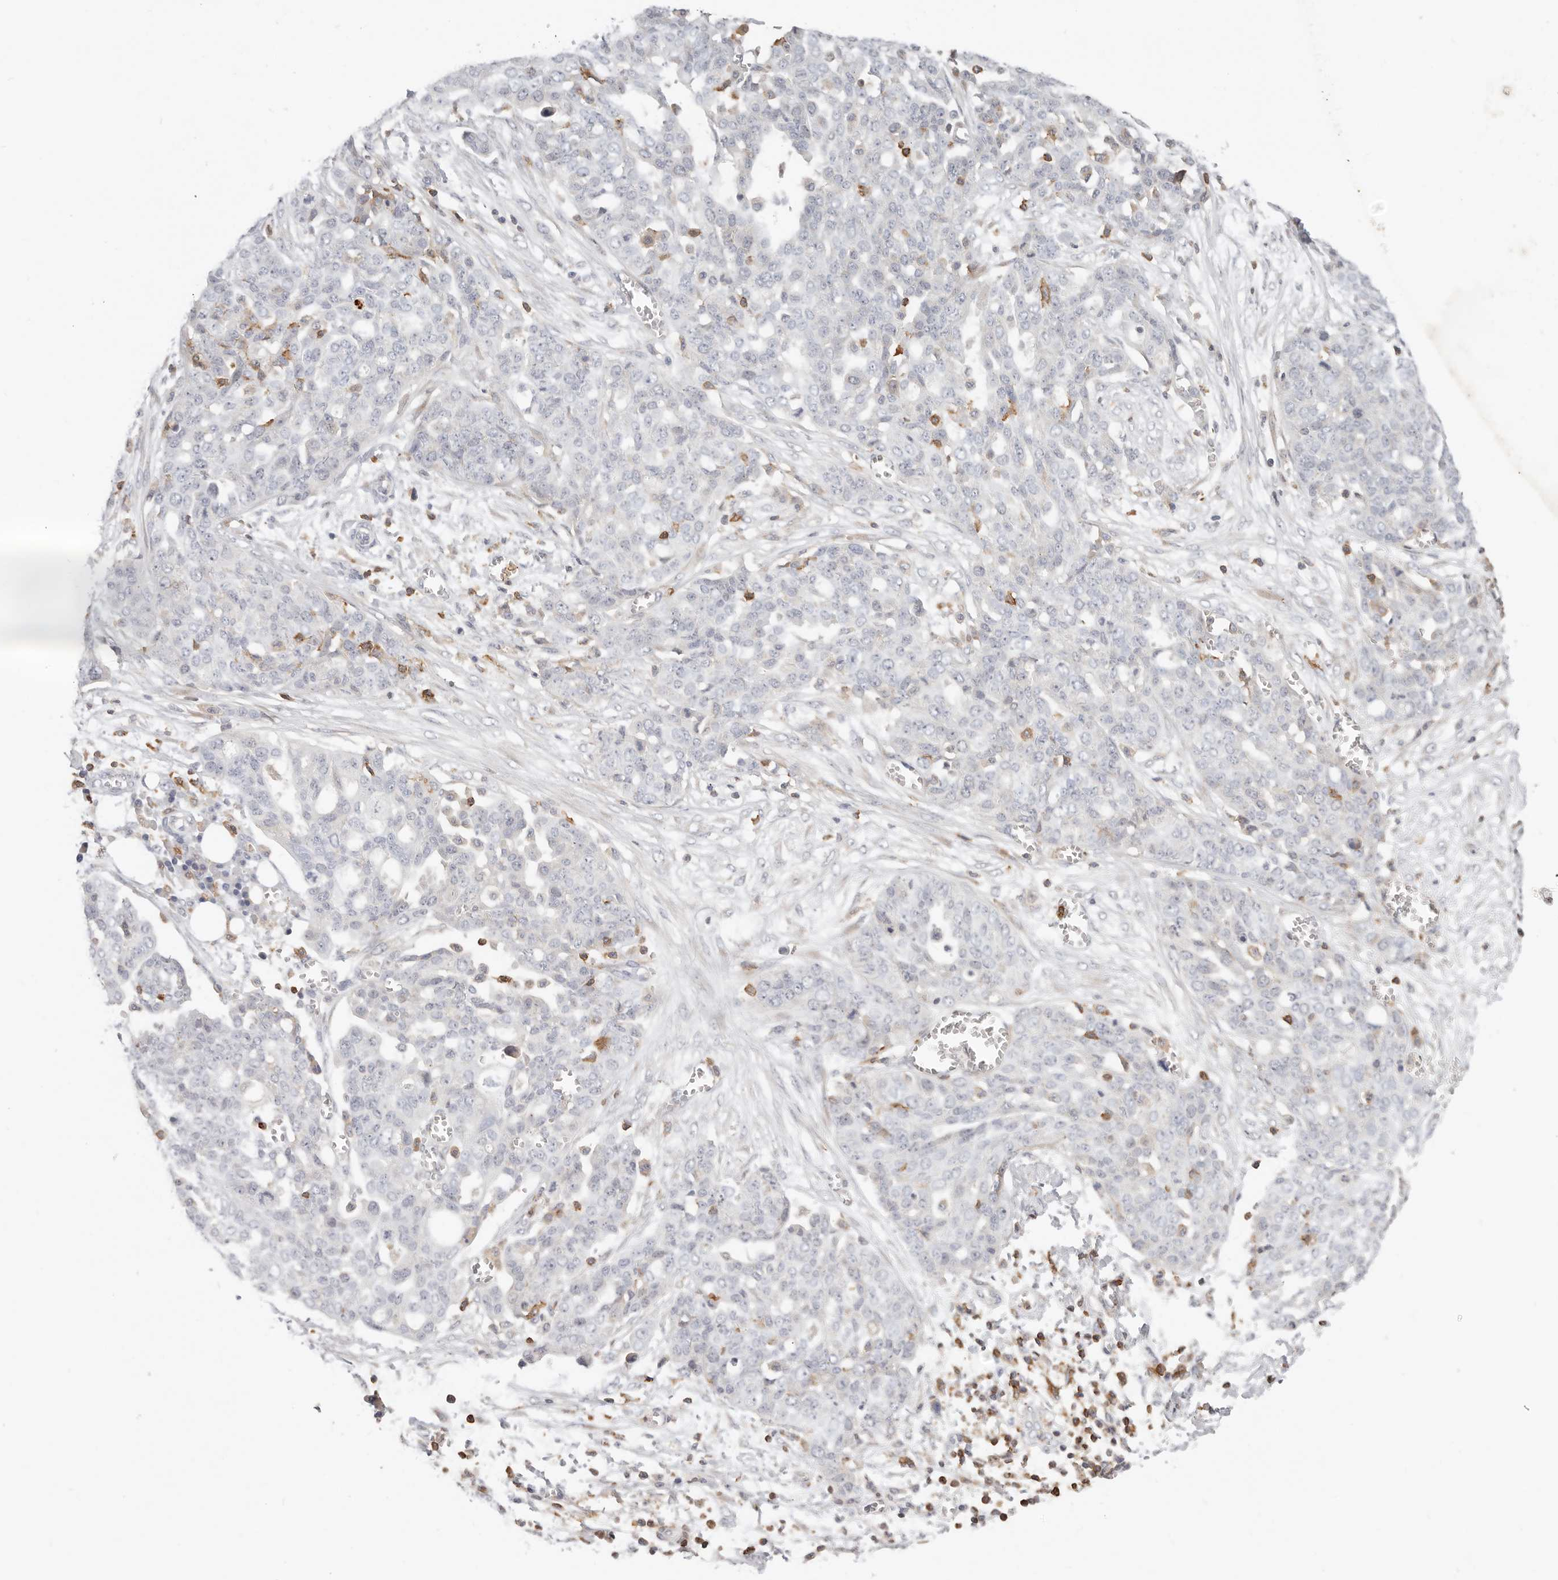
{"staining": {"intensity": "negative", "quantity": "none", "location": "none"}, "tissue": "ovarian cancer", "cell_type": "Tumor cells", "image_type": "cancer", "snomed": [{"axis": "morphology", "description": "Cystadenocarcinoma, serous, NOS"}, {"axis": "topography", "description": "Soft tissue"}, {"axis": "topography", "description": "Ovary"}], "caption": "The micrograph displays no staining of tumor cells in ovarian cancer.", "gene": "TMEM63B", "patient": {"sex": "female", "age": 57}}